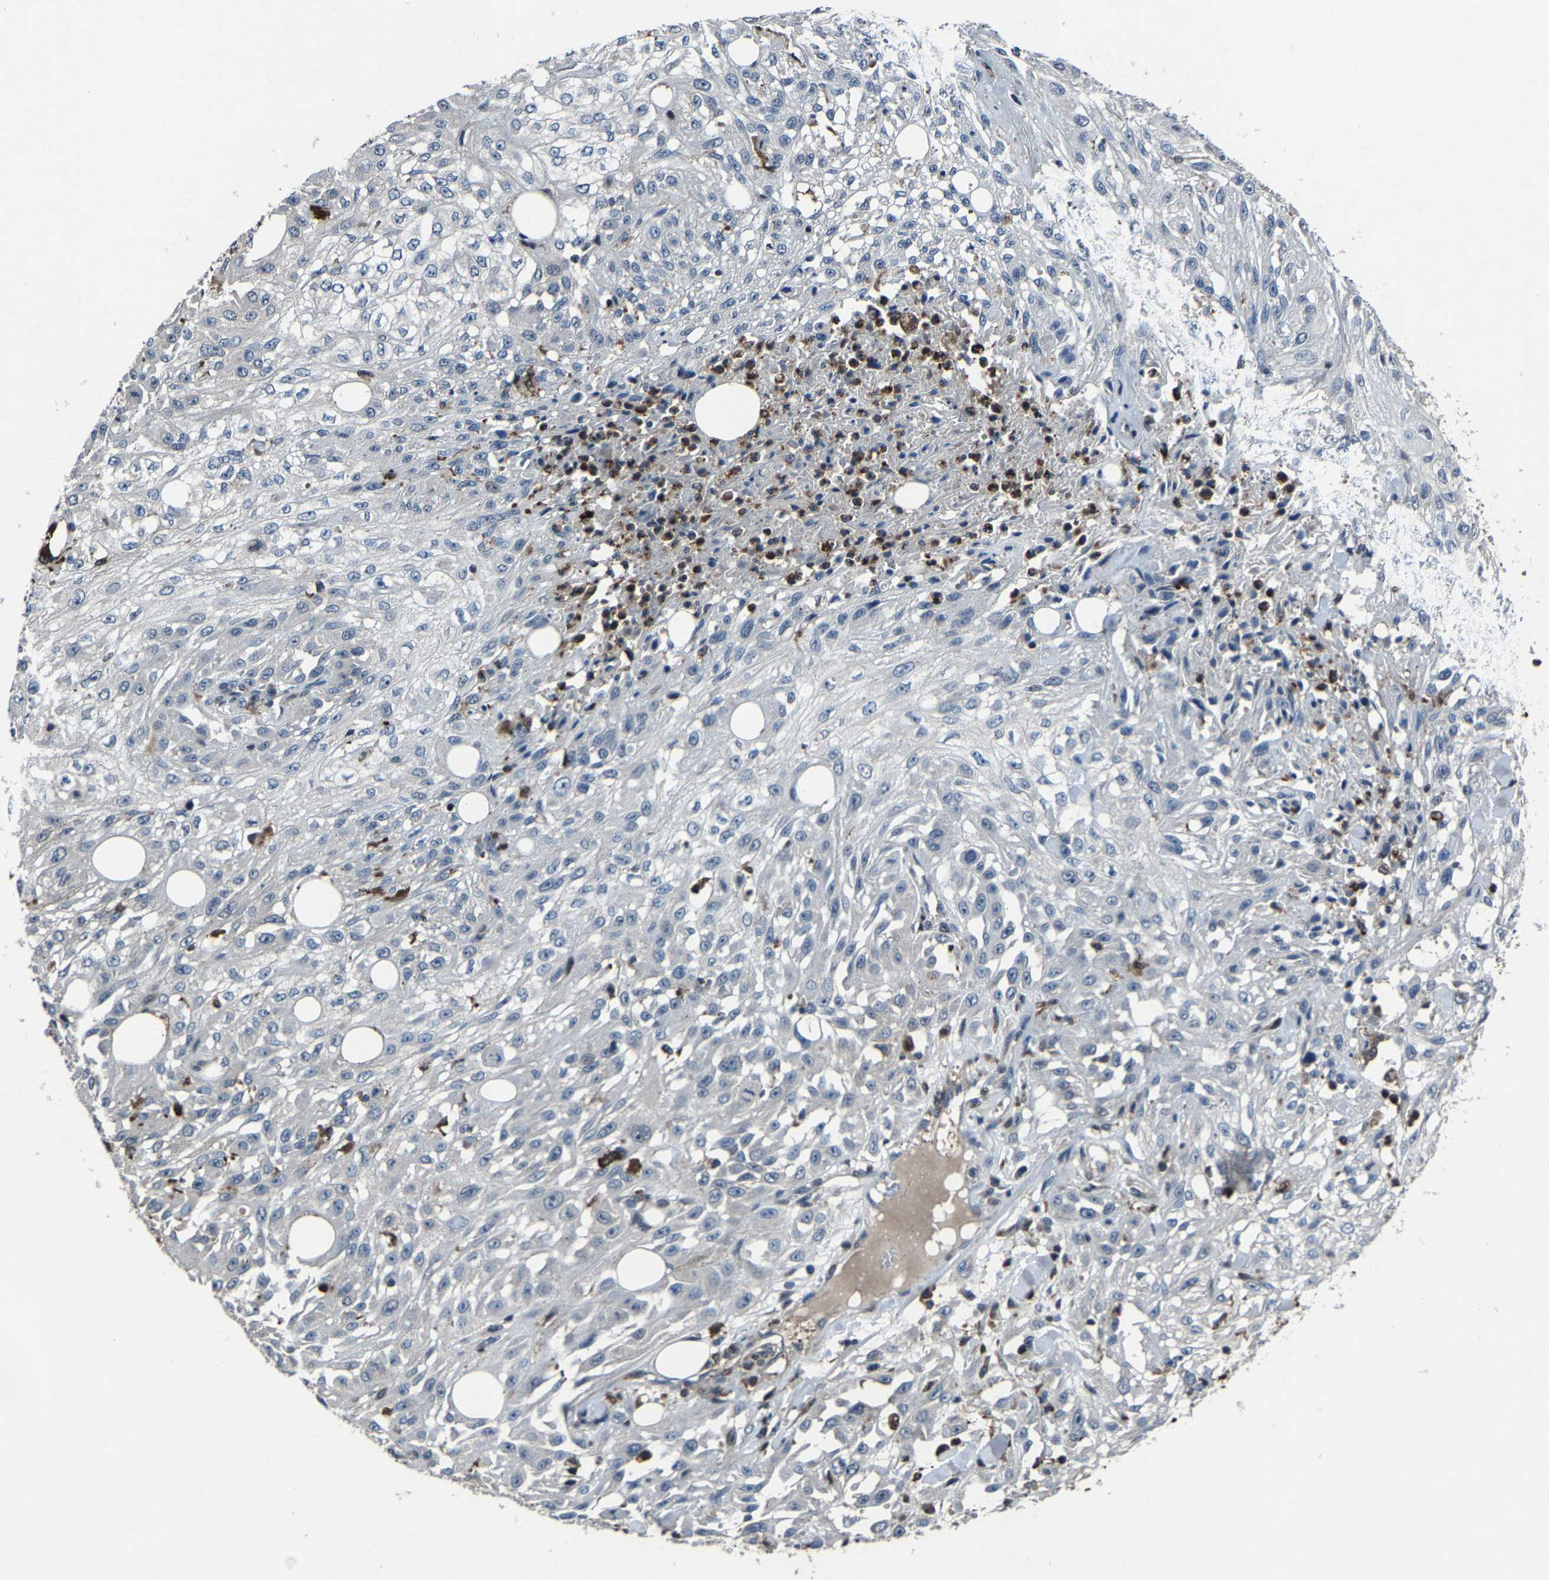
{"staining": {"intensity": "negative", "quantity": "none", "location": "none"}, "tissue": "skin cancer", "cell_type": "Tumor cells", "image_type": "cancer", "snomed": [{"axis": "morphology", "description": "Squamous cell carcinoma, NOS"}, {"axis": "morphology", "description": "Squamous cell carcinoma, metastatic, NOS"}, {"axis": "topography", "description": "Skin"}, {"axis": "topography", "description": "Lymph node"}], "caption": "There is no significant positivity in tumor cells of skin cancer.", "gene": "PCNX2", "patient": {"sex": "male", "age": 75}}